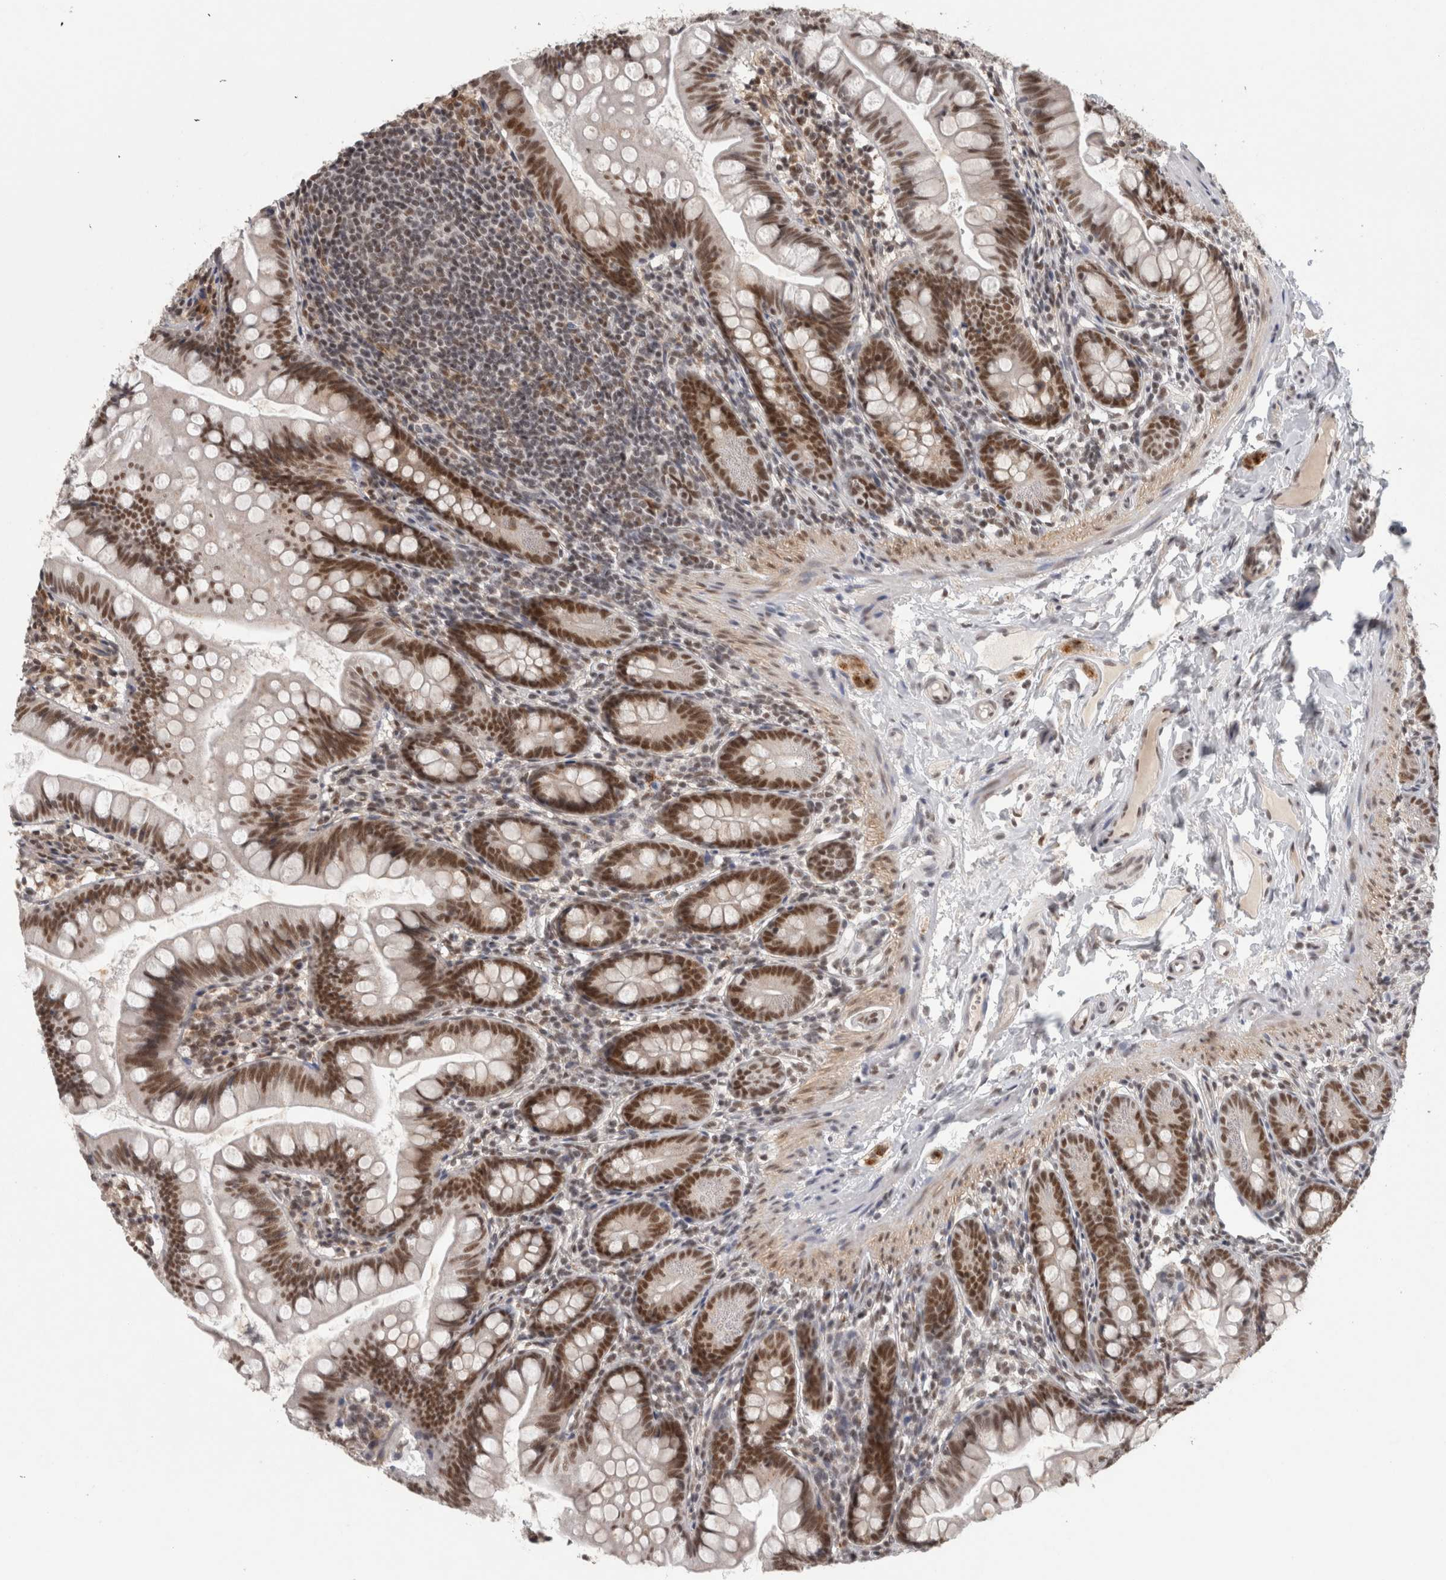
{"staining": {"intensity": "strong", "quantity": "25%-75%", "location": "nuclear"}, "tissue": "small intestine", "cell_type": "Glandular cells", "image_type": "normal", "snomed": [{"axis": "morphology", "description": "Normal tissue, NOS"}, {"axis": "topography", "description": "Small intestine"}], "caption": "Protein expression analysis of benign small intestine exhibits strong nuclear positivity in approximately 25%-75% of glandular cells. The protein is shown in brown color, while the nuclei are stained blue.", "gene": "ZNF830", "patient": {"sex": "male", "age": 7}}